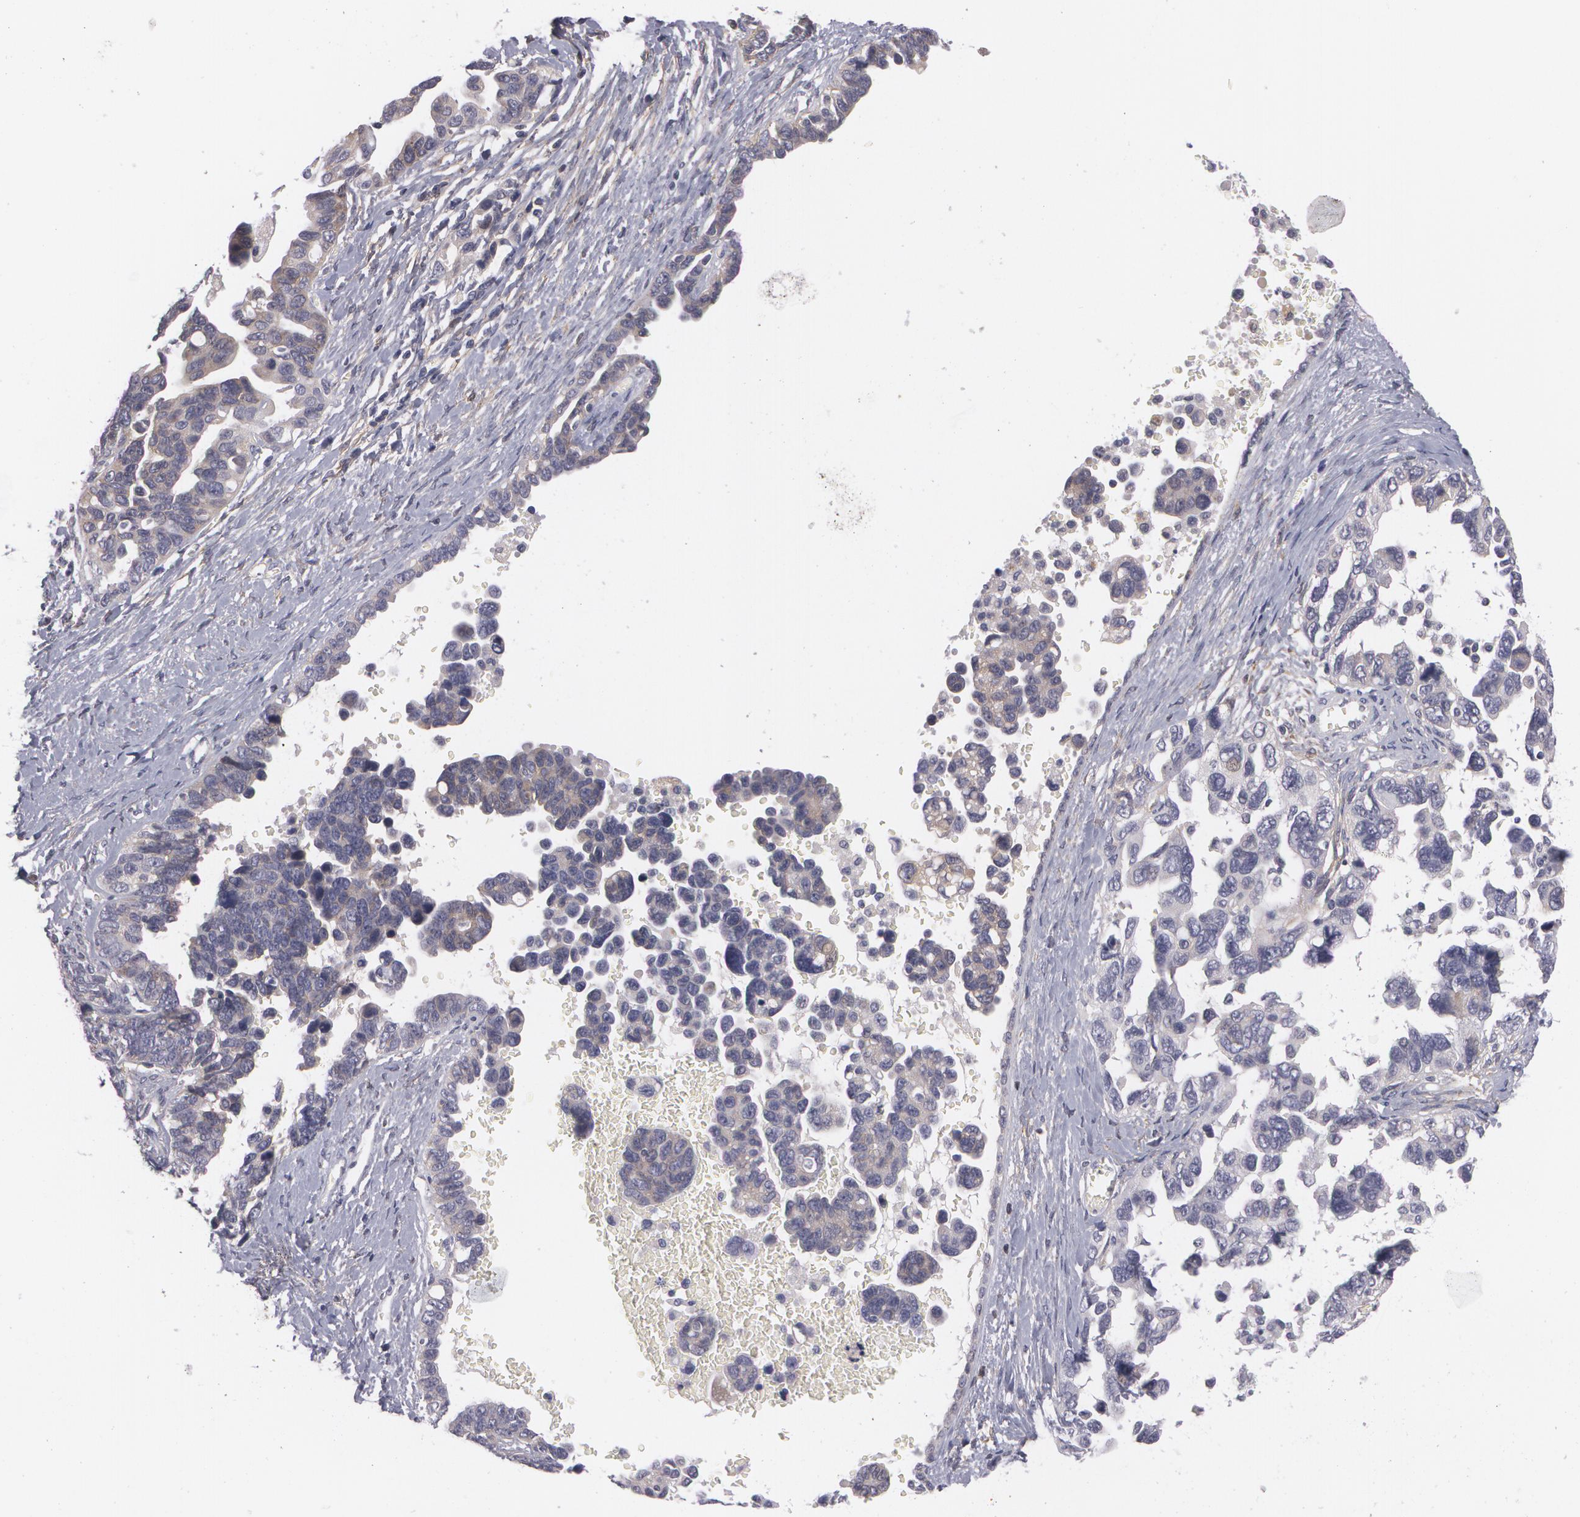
{"staining": {"intensity": "weak", "quantity": "25%-75%", "location": "cytoplasmic/membranous"}, "tissue": "ovarian cancer", "cell_type": "Tumor cells", "image_type": "cancer", "snomed": [{"axis": "morphology", "description": "Cystadenocarcinoma, serous, NOS"}, {"axis": "topography", "description": "Ovary"}], "caption": "The histopathology image exhibits a brown stain indicating the presence of a protein in the cytoplasmic/membranous of tumor cells in serous cystadenocarcinoma (ovarian).", "gene": "CASK", "patient": {"sex": "female", "age": 69}}